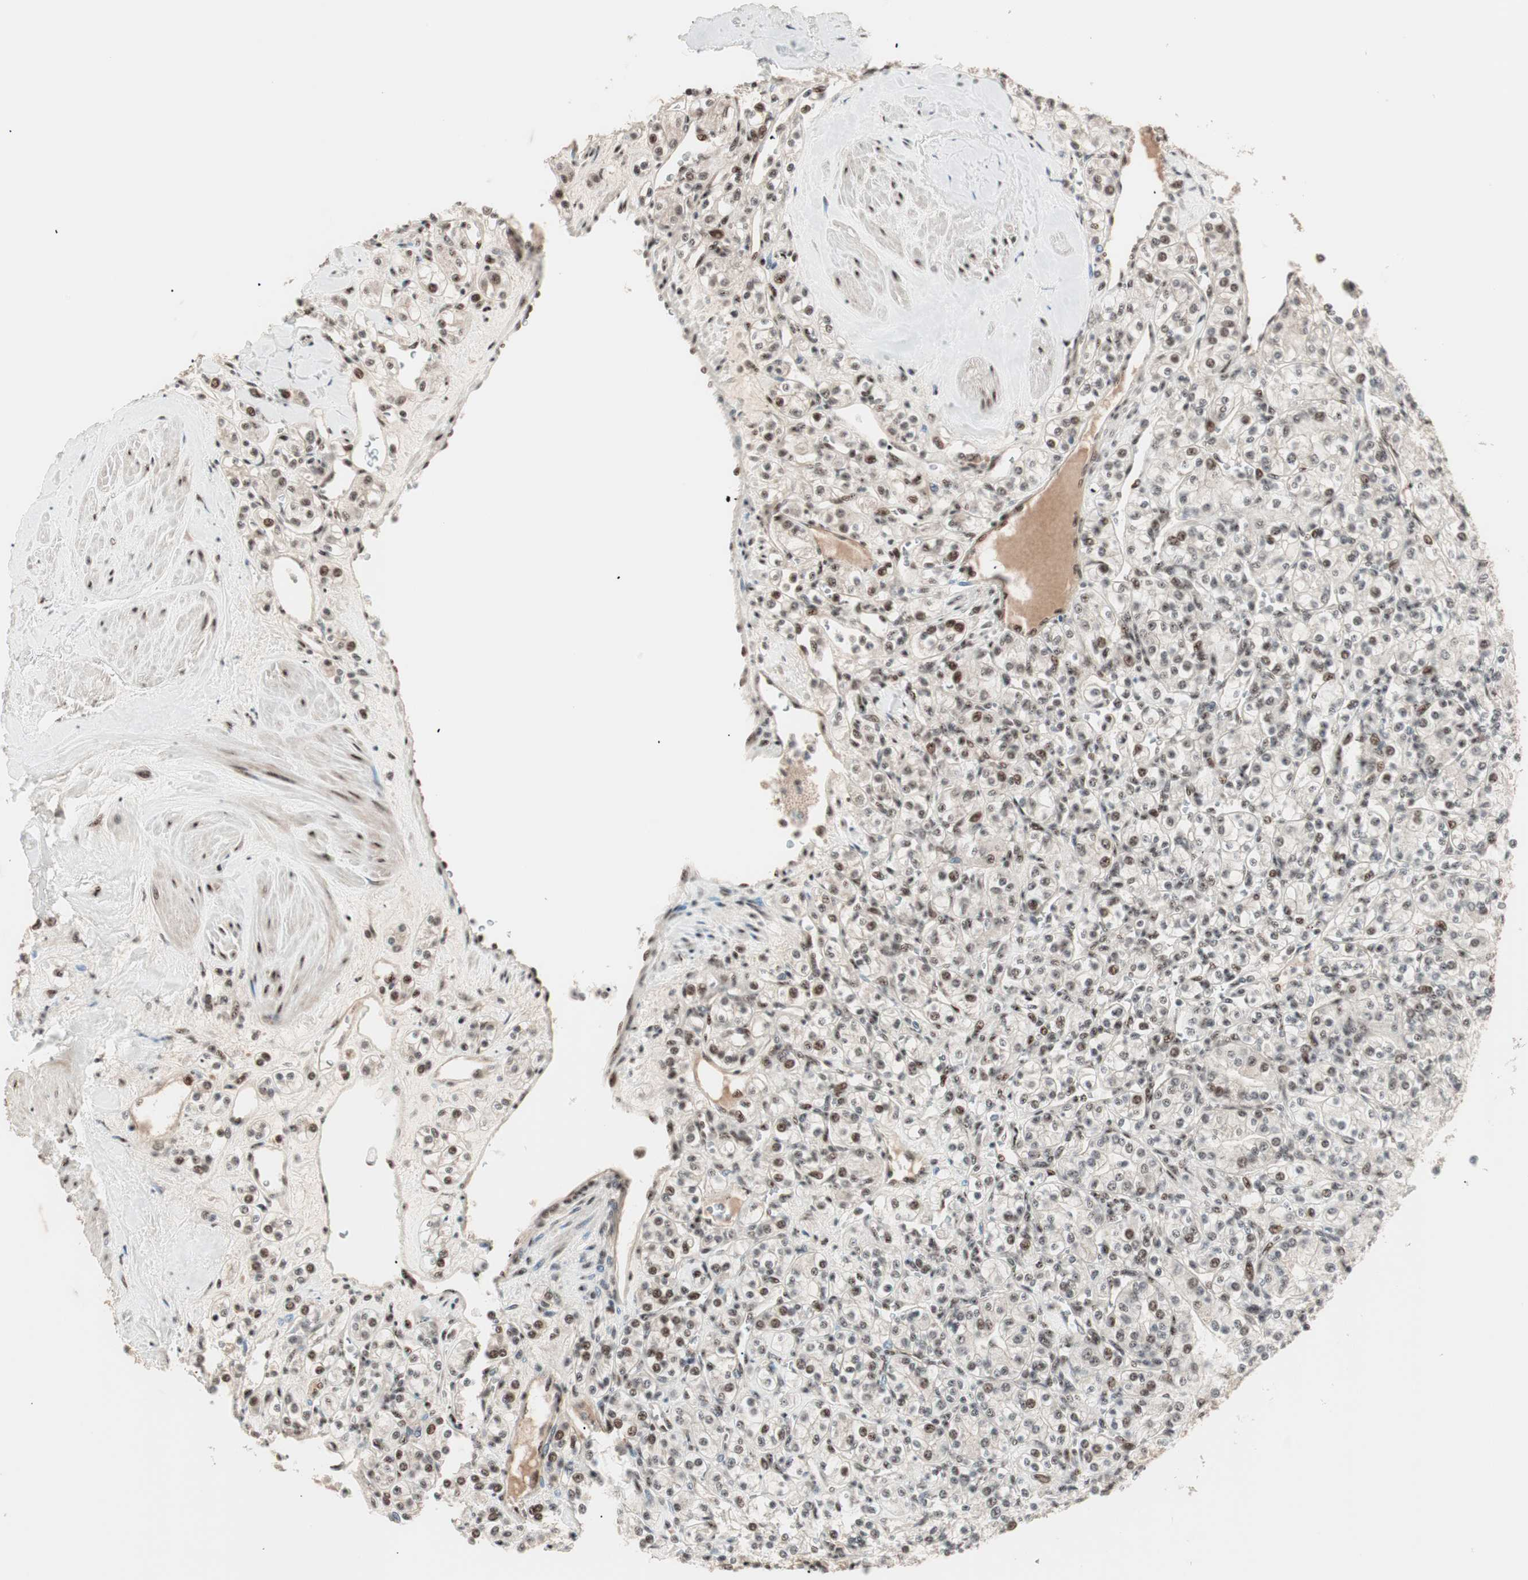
{"staining": {"intensity": "moderate", "quantity": "25%-75%", "location": "nuclear"}, "tissue": "renal cancer", "cell_type": "Tumor cells", "image_type": "cancer", "snomed": [{"axis": "morphology", "description": "Adenocarcinoma, NOS"}, {"axis": "topography", "description": "Kidney"}], "caption": "This photomicrograph displays immunohistochemistry (IHC) staining of renal cancer (adenocarcinoma), with medium moderate nuclear positivity in about 25%-75% of tumor cells.", "gene": "NR5A2", "patient": {"sex": "male", "age": 77}}